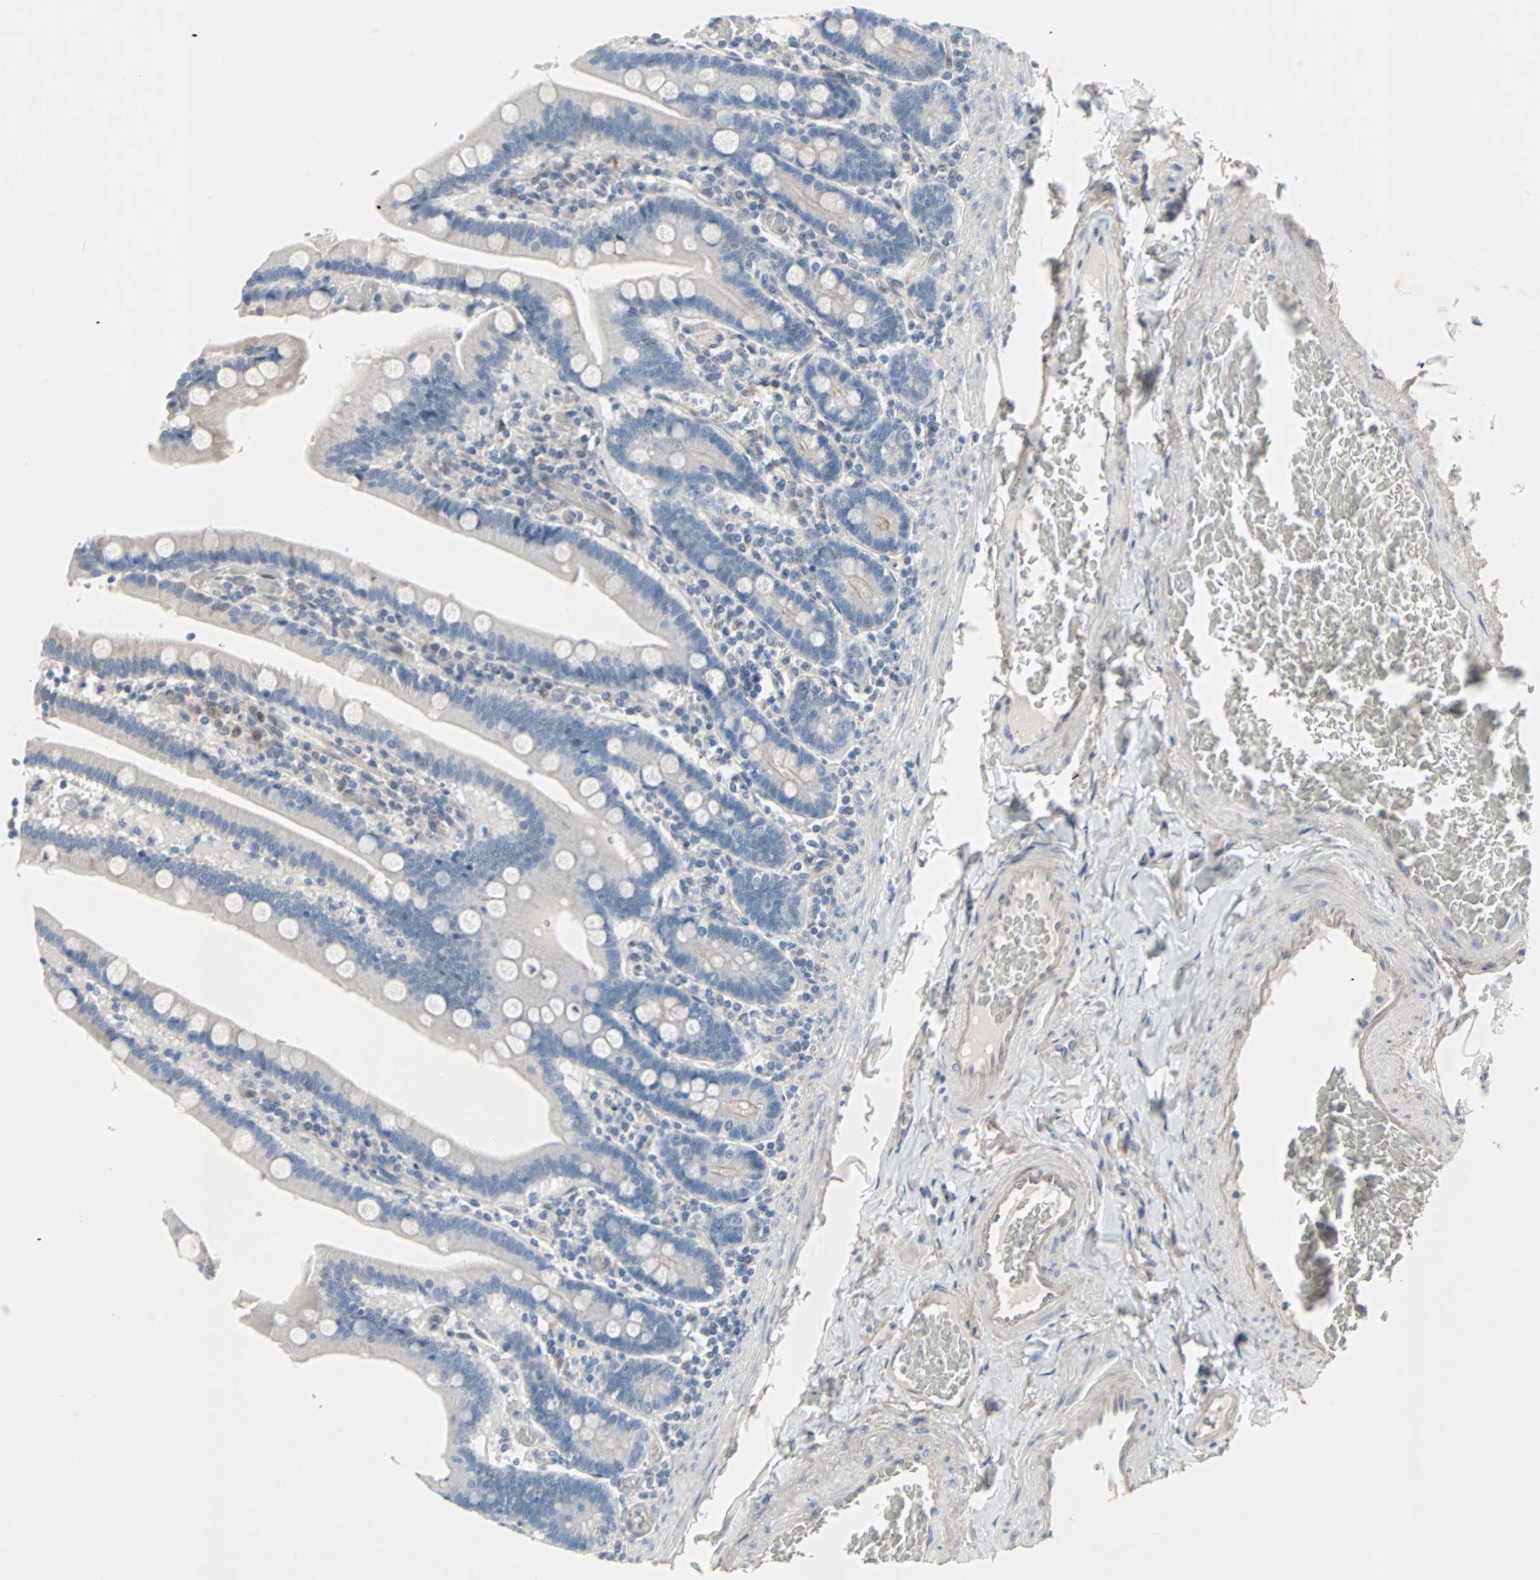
{"staining": {"intensity": "moderate", "quantity": "25%-75%", "location": "cytoplasmic/membranous"}, "tissue": "duodenum", "cell_type": "Glandular cells", "image_type": "normal", "snomed": [{"axis": "morphology", "description": "Normal tissue, NOS"}, {"axis": "topography", "description": "Duodenum"}], "caption": "This is a micrograph of immunohistochemistry staining of unremarkable duodenum, which shows moderate staining in the cytoplasmic/membranous of glandular cells.", "gene": "CAND2", "patient": {"sex": "female", "age": 53}}